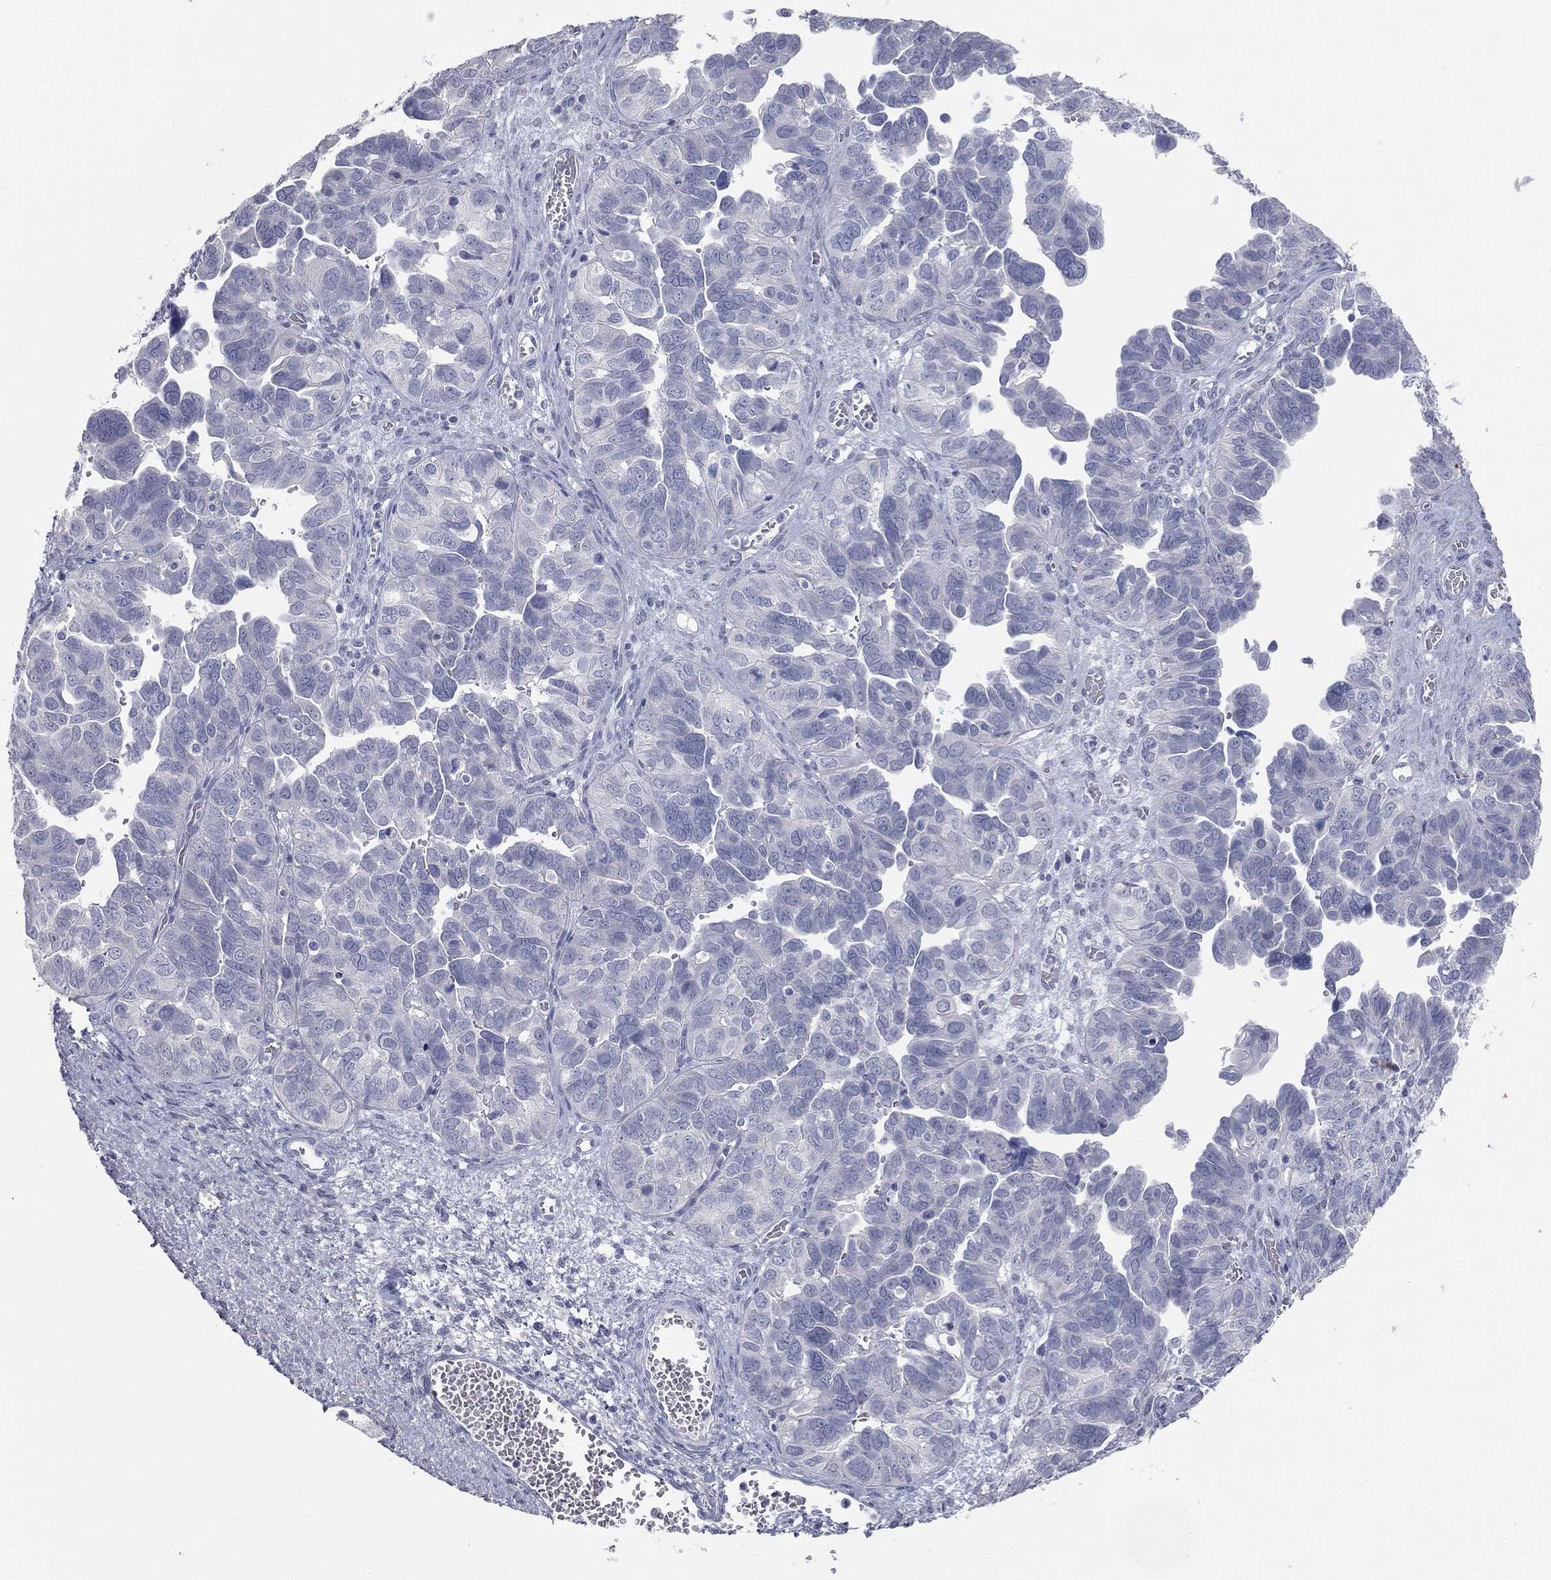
{"staining": {"intensity": "negative", "quantity": "none", "location": "none"}, "tissue": "ovarian cancer", "cell_type": "Tumor cells", "image_type": "cancer", "snomed": [{"axis": "morphology", "description": "Cystadenocarcinoma, serous, NOS"}, {"axis": "topography", "description": "Ovary"}], "caption": "Image shows no significant protein staining in tumor cells of ovarian cancer (serous cystadenocarcinoma). The staining was performed using DAB to visualize the protein expression in brown, while the nuclei were stained in blue with hematoxylin (Magnification: 20x).", "gene": "MUC5AC", "patient": {"sex": "female", "age": 64}}